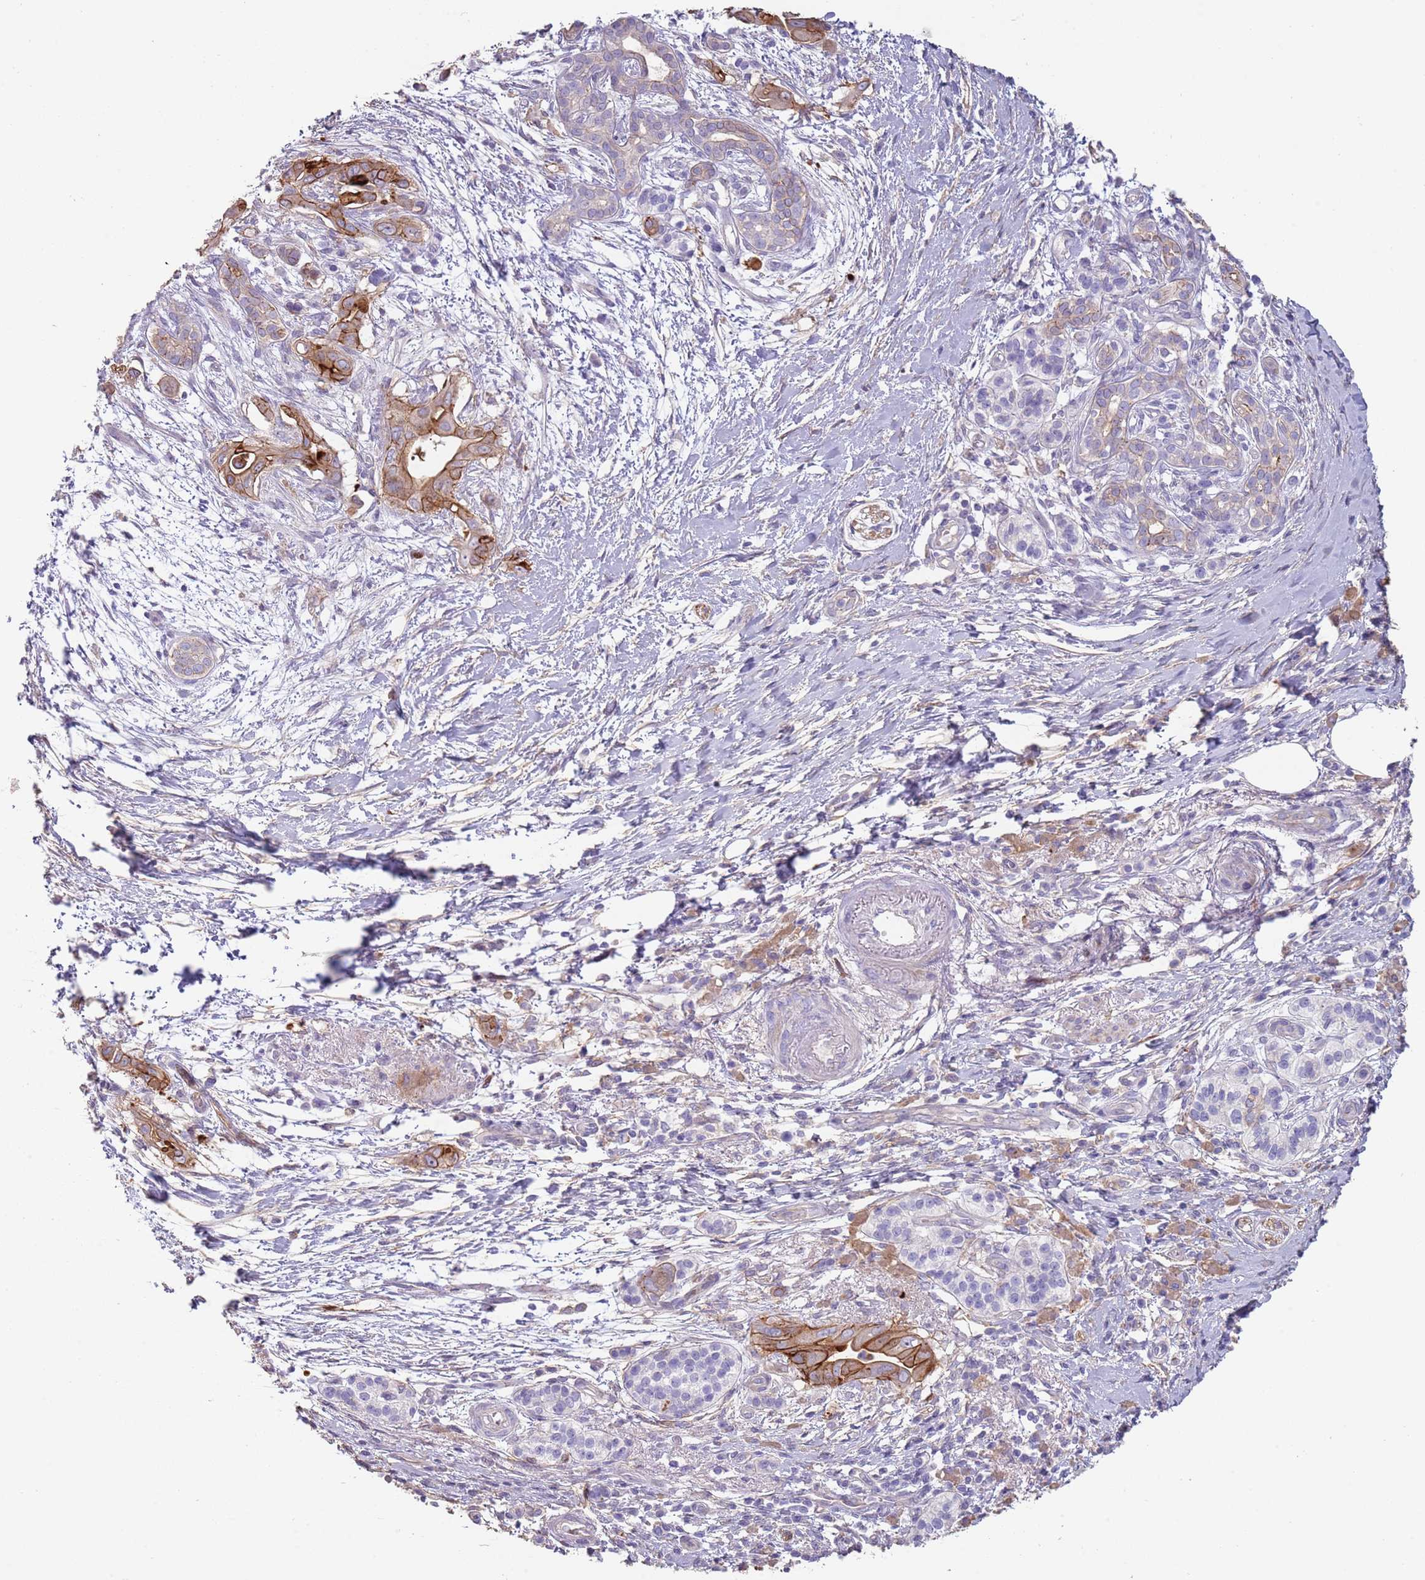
{"staining": {"intensity": "strong", "quantity": "25%-75%", "location": "cytoplasmic/membranous"}, "tissue": "pancreatic cancer", "cell_type": "Tumor cells", "image_type": "cancer", "snomed": [{"axis": "morphology", "description": "Adenocarcinoma, NOS"}, {"axis": "topography", "description": "Pancreas"}], "caption": "Human adenocarcinoma (pancreatic) stained for a protein (brown) displays strong cytoplasmic/membranous positive positivity in approximately 25%-75% of tumor cells.", "gene": "NBPF3", "patient": {"sex": "male", "age": 71}}